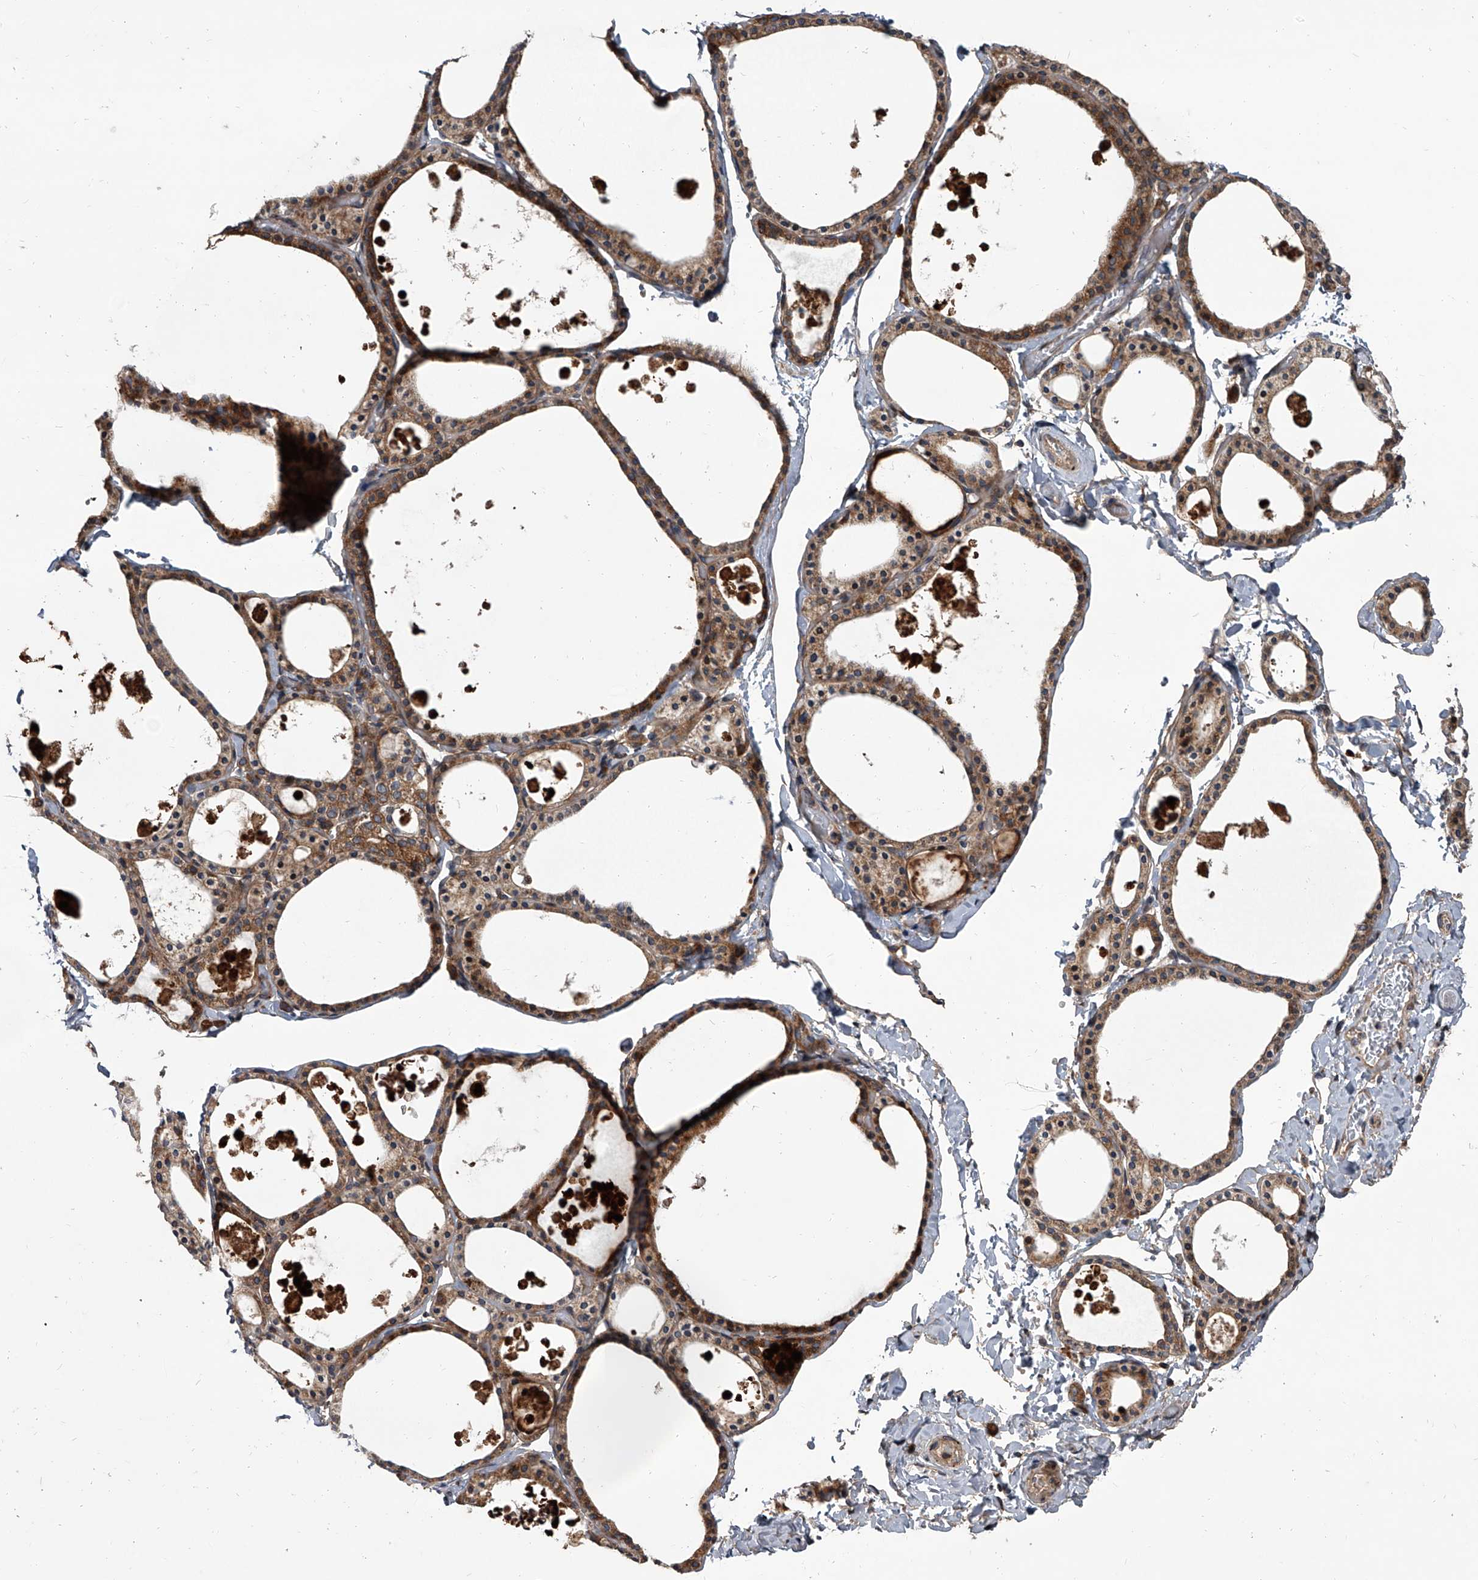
{"staining": {"intensity": "strong", "quantity": ">75%", "location": "cytoplasmic/membranous"}, "tissue": "thyroid gland", "cell_type": "Glandular cells", "image_type": "normal", "snomed": [{"axis": "morphology", "description": "Normal tissue, NOS"}, {"axis": "topography", "description": "Thyroid gland"}], "caption": "Brown immunohistochemical staining in unremarkable human thyroid gland shows strong cytoplasmic/membranous expression in about >75% of glandular cells.", "gene": "EVA1C", "patient": {"sex": "male", "age": 56}}